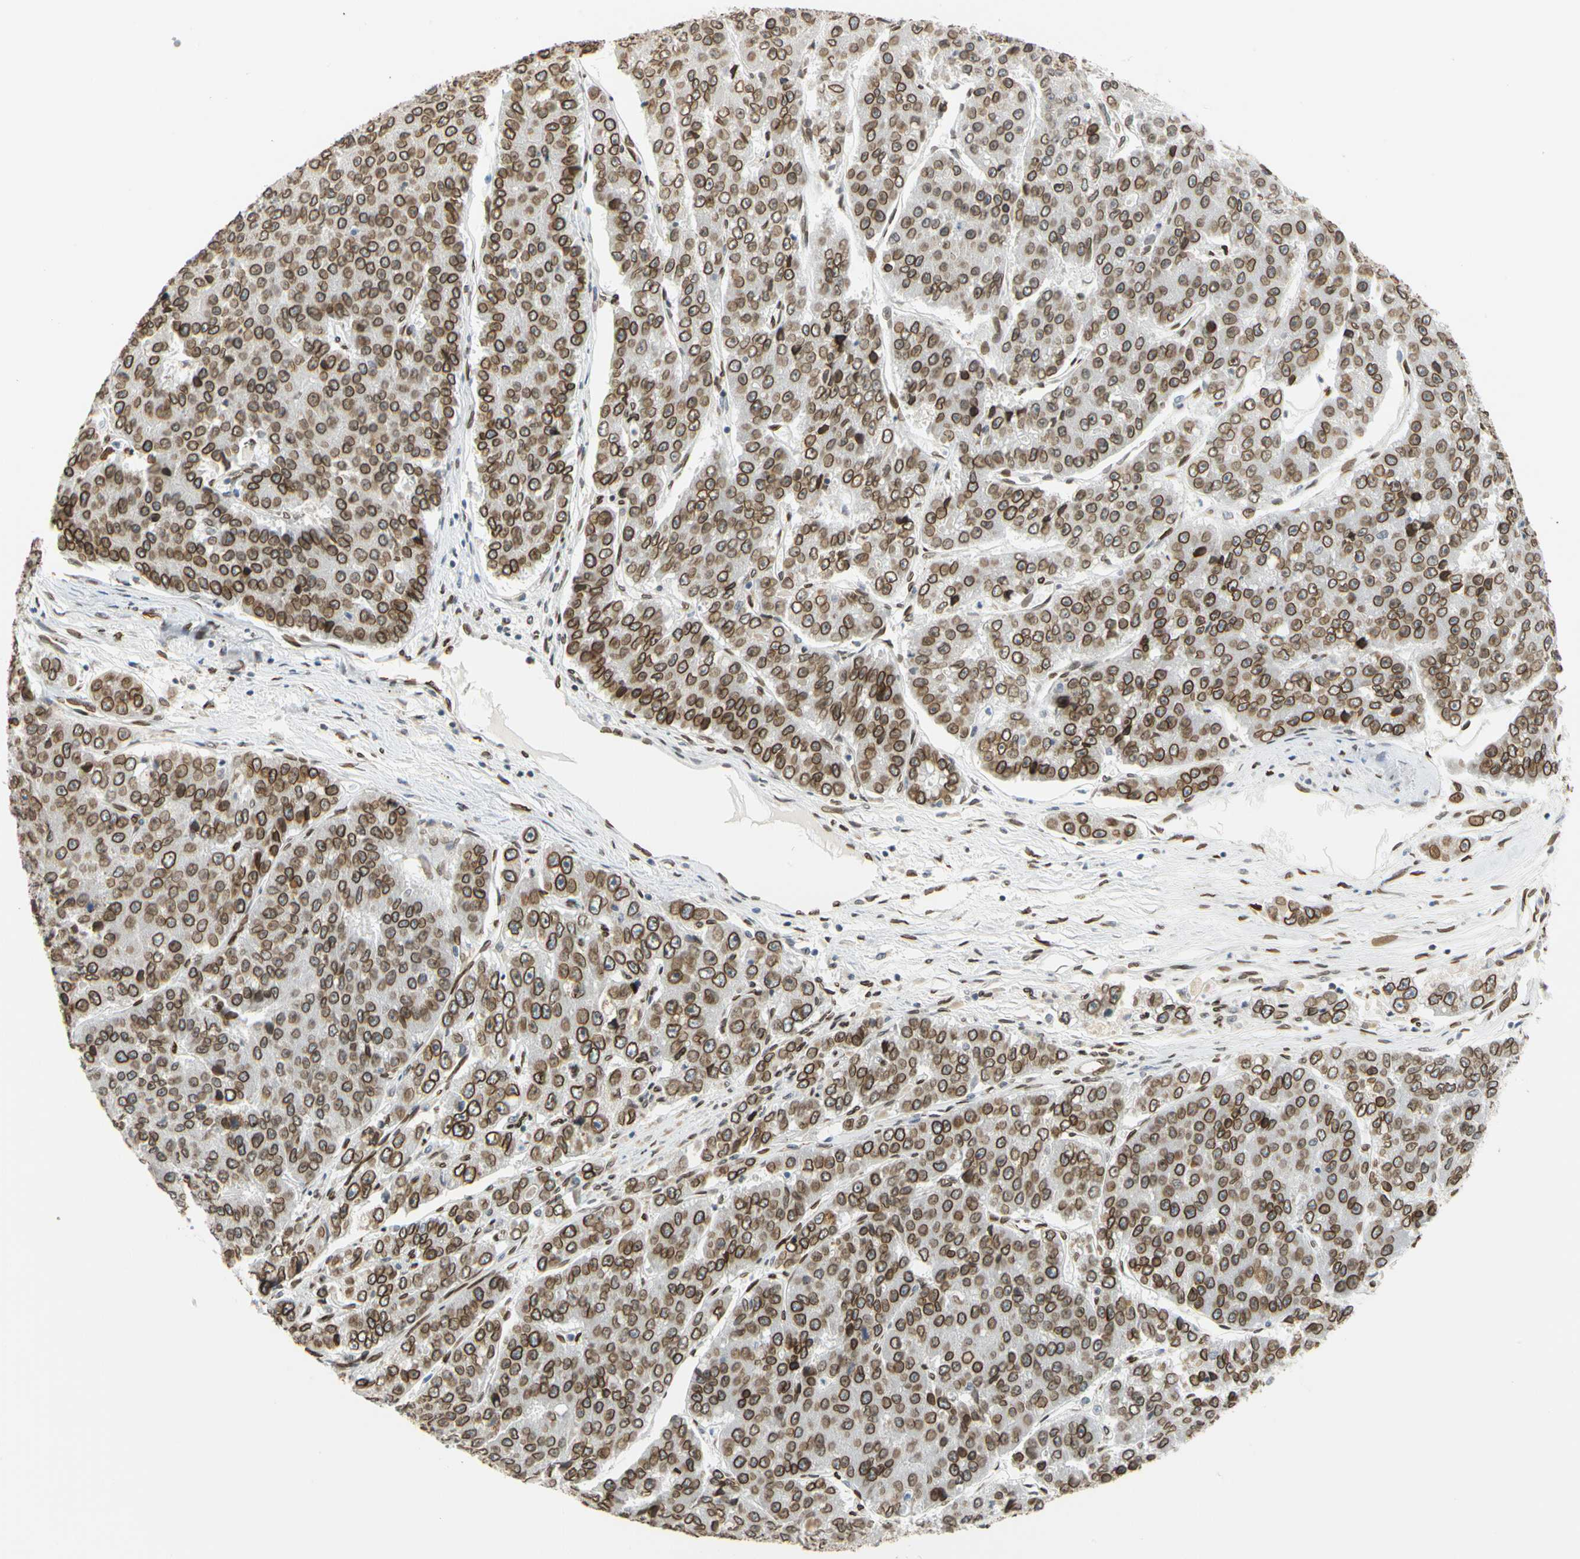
{"staining": {"intensity": "strong", "quantity": ">75%", "location": "cytoplasmic/membranous,nuclear"}, "tissue": "pancreatic cancer", "cell_type": "Tumor cells", "image_type": "cancer", "snomed": [{"axis": "morphology", "description": "Adenocarcinoma, NOS"}, {"axis": "topography", "description": "Pancreas"}], "caption": "Human pancreatic cancer (adenocarcinoma) stained with a brown dye exhibits strong cytoplasmic/membranous and nuclear positive staining in approximately >75% of tumor cells.", "gene": "SUN1", "patient": {"sex": "male", "age": 50}}